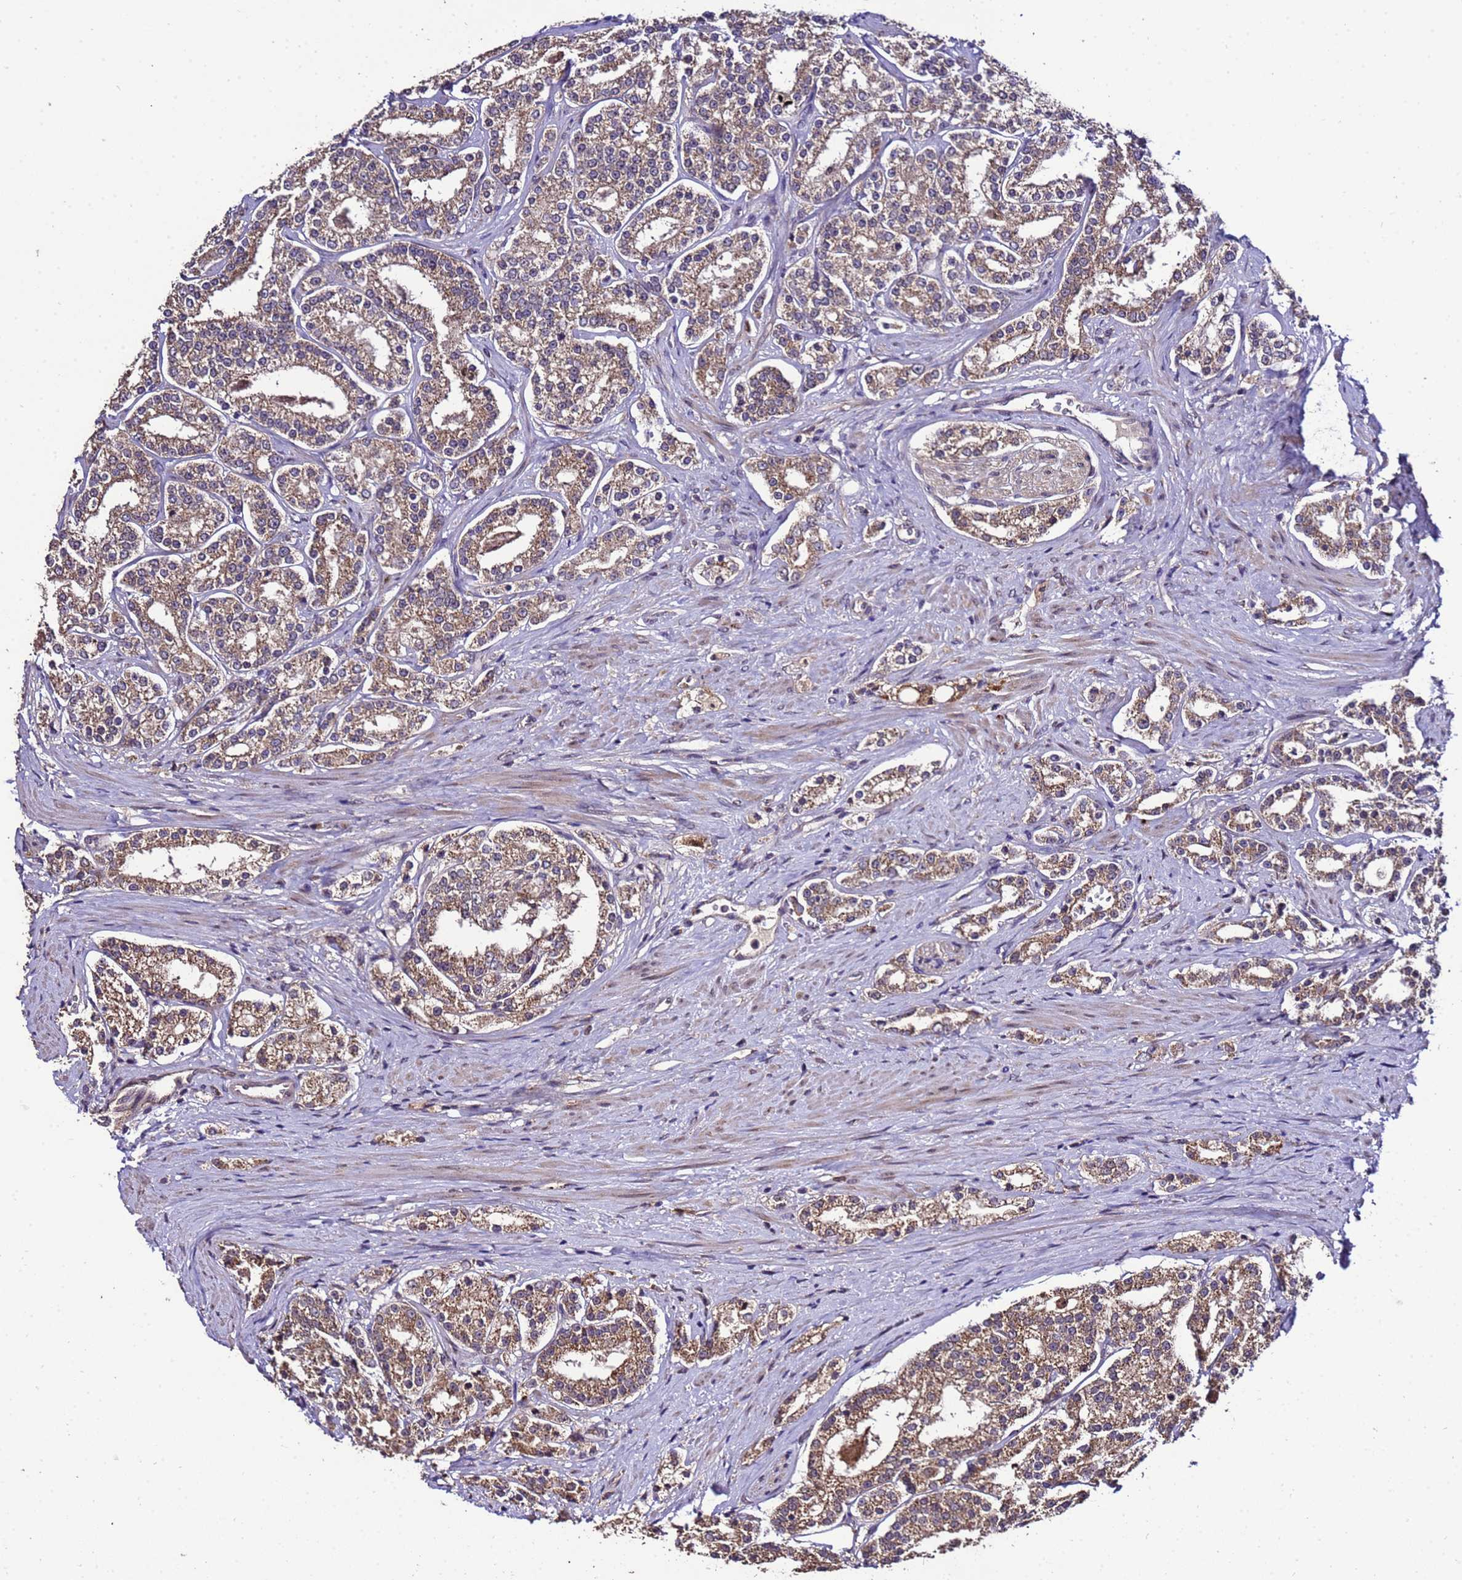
{"staining": {"intensity": "moderate", "quantity": ">75%", "location": "cytoplasmic/membranous"}, "tissue": "prostate cancer", "cell_type": "Tumor cells", "image_type": "cancer", "snomed": [{"axis": "morphology", "description": "Normal tissue, NOS"}, {"axis": "morphology", "description": "Adenocarcinoma, High grade"}, {"axis": "topography", "description": "Prostate"}], "caption": "Immunohistochemistry photomicrograph of prostate cancer stained for a protein (brown), which displays medium levels of moderate cytoplasmic/membranous positivity in about >75% of tumor cells.", "gene": "ZNF329", "patient": {"sex": "male", "age": 83}}